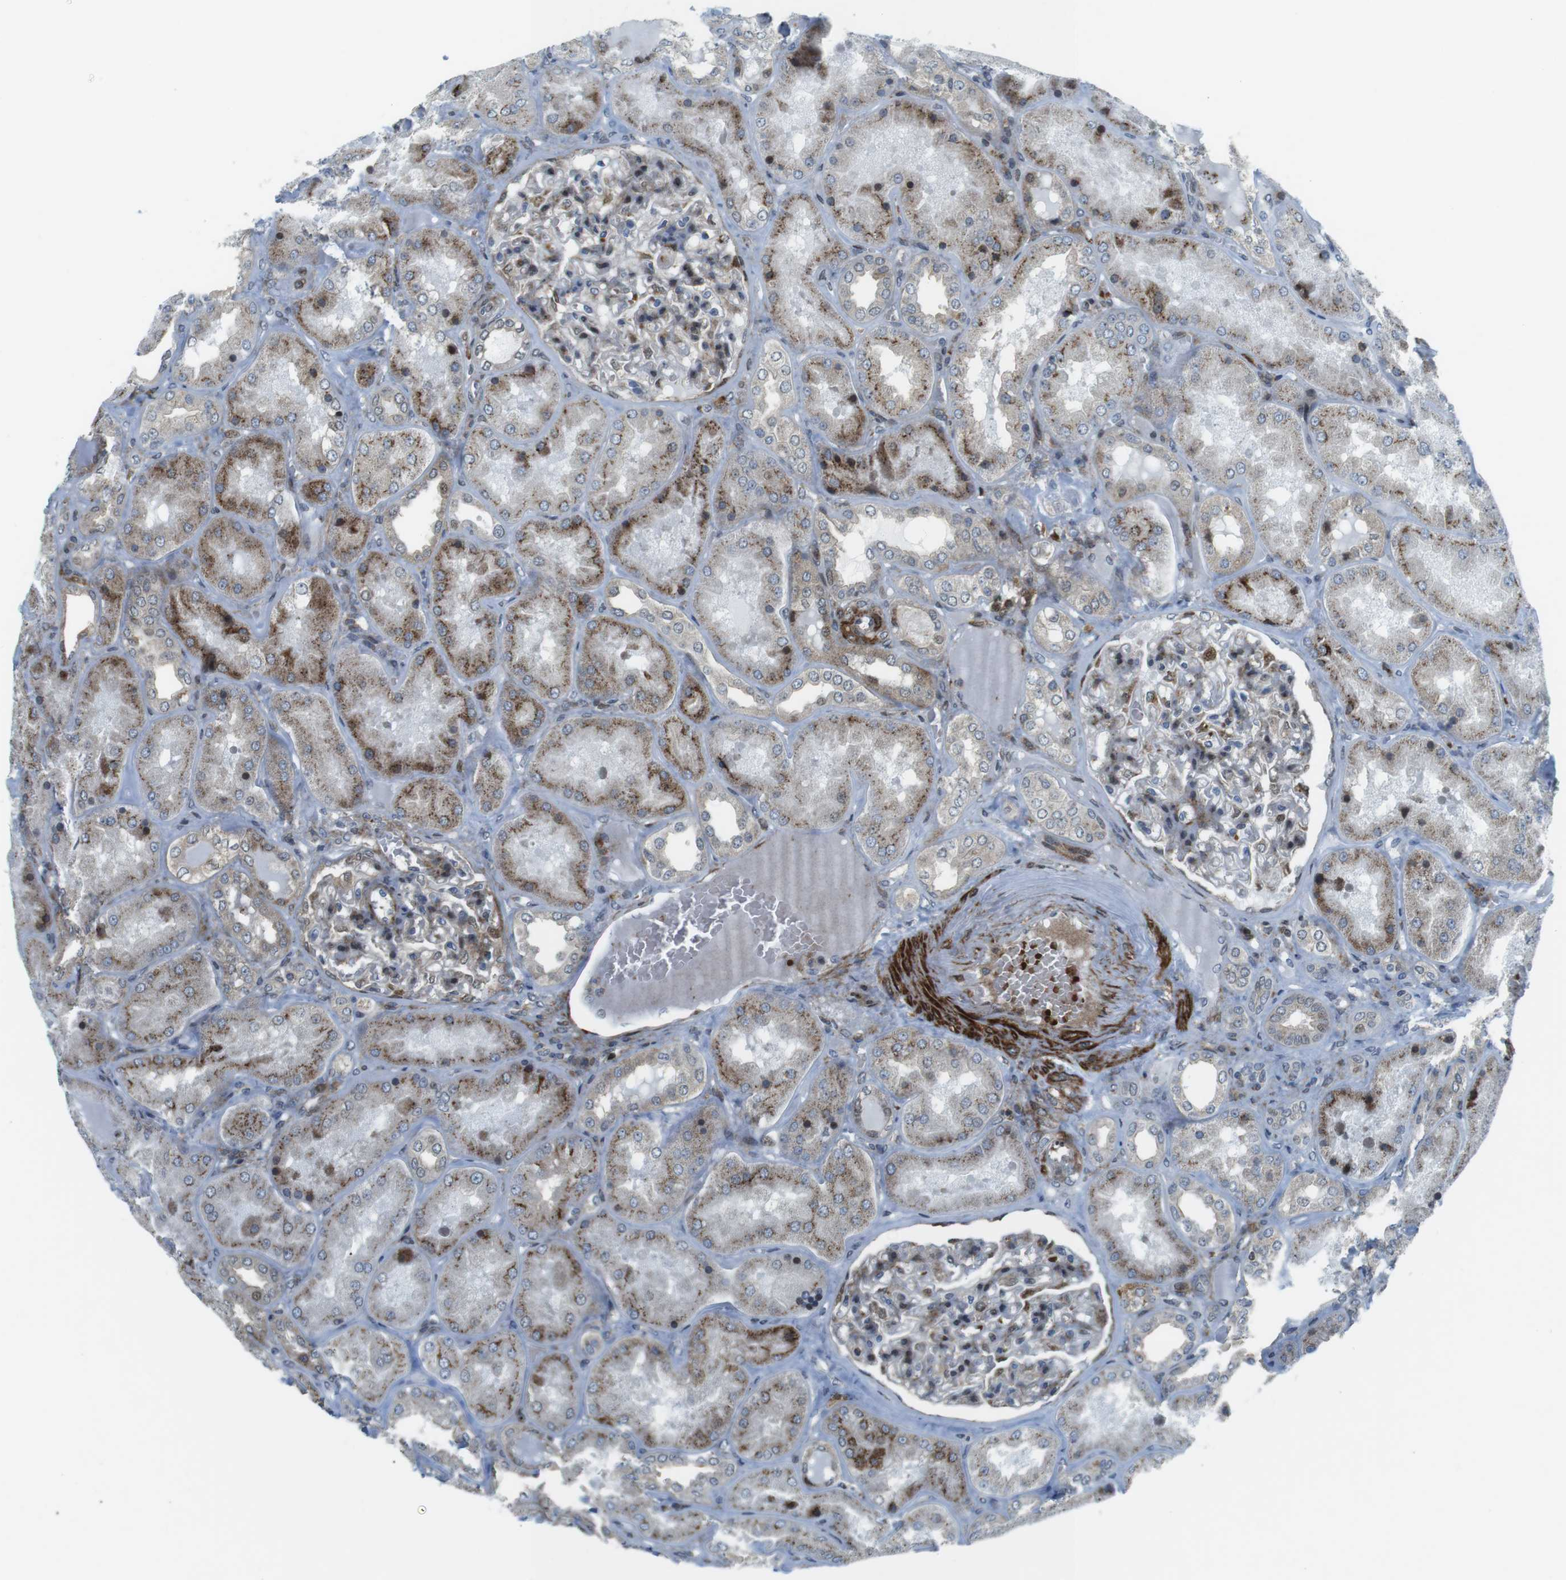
{"staining": {"intensity": "moderate", "quantity": "25%-75%", "location": "cytoplasmic/membranous,nuclear"}, "tissue": "kidney", "cell_type": "Cells in glomeruli", "image_type": "normal", "snomed": [{"axis": "morphology", "description": "Normal tissue, NOS"}, {"axis": "topography", "description": "Kidney"}], "caption": "Moderate cytoplasmic/membranous,nuclear expression is appreciated in approximately 25%-75% of cells in glomeruli in benign kidney. (DAB (3,3'-diaminobenzidine) IHC with brightfield microscopy, high magnification).", "gene": "CUL7", "patient": {"sex": "female", "age": 56}}